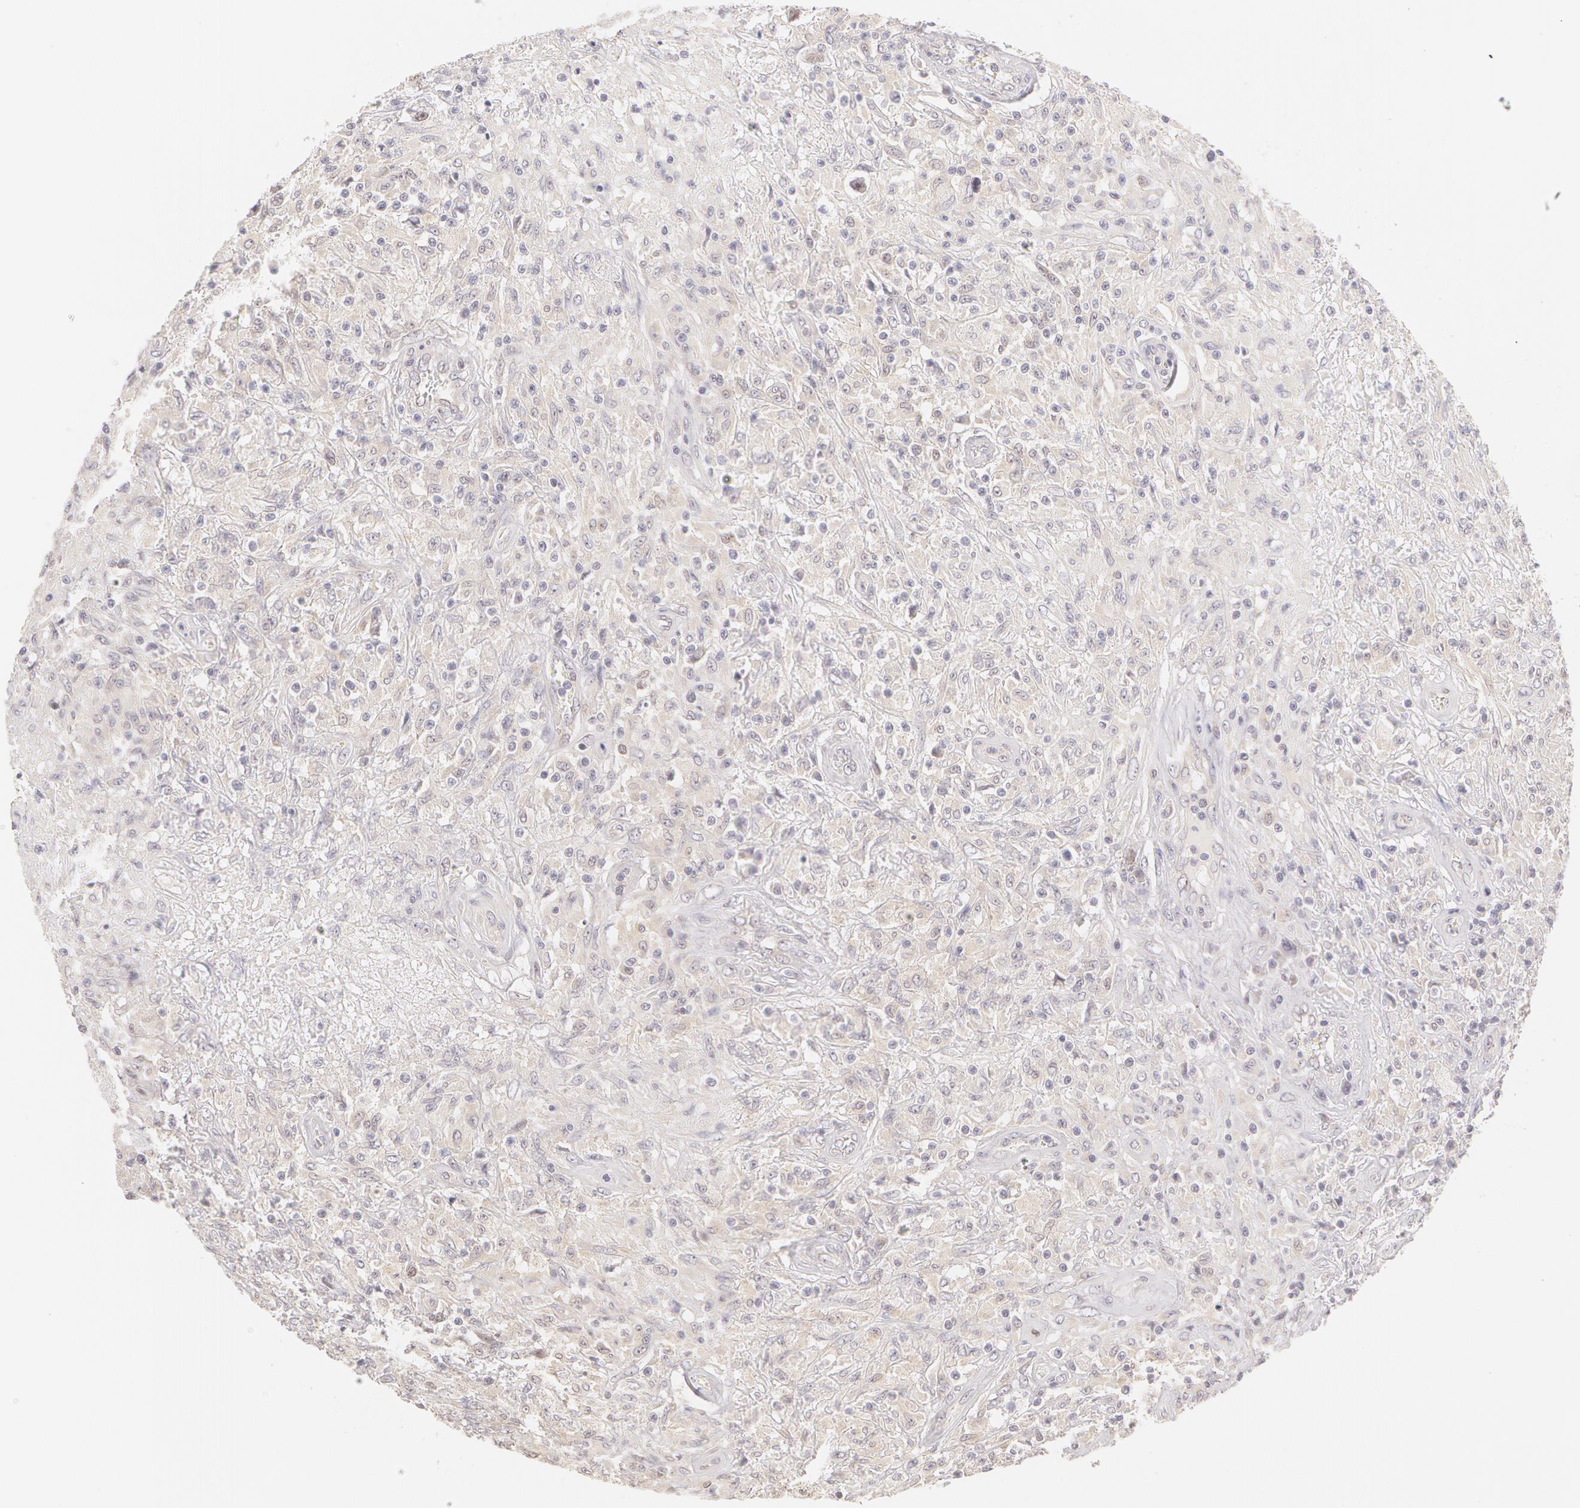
{"staining": {"intensity": "negative", "quantity": "none", "location": "none"}, "tissue": "testis cancer", "cell_type": "Tumor cells", "image_type": "cancer", "snomed": [{"axis": "morphology", "description": "Seminoma, NOS"}, {"axis": "topography", "description": "Testis"}], "caption": "Testis cancer was stained to show a protein in brown. There is no significant staining in tumor cells.", "gene": "ZNF597", "patient": {"sex": "male", "age": 34}}